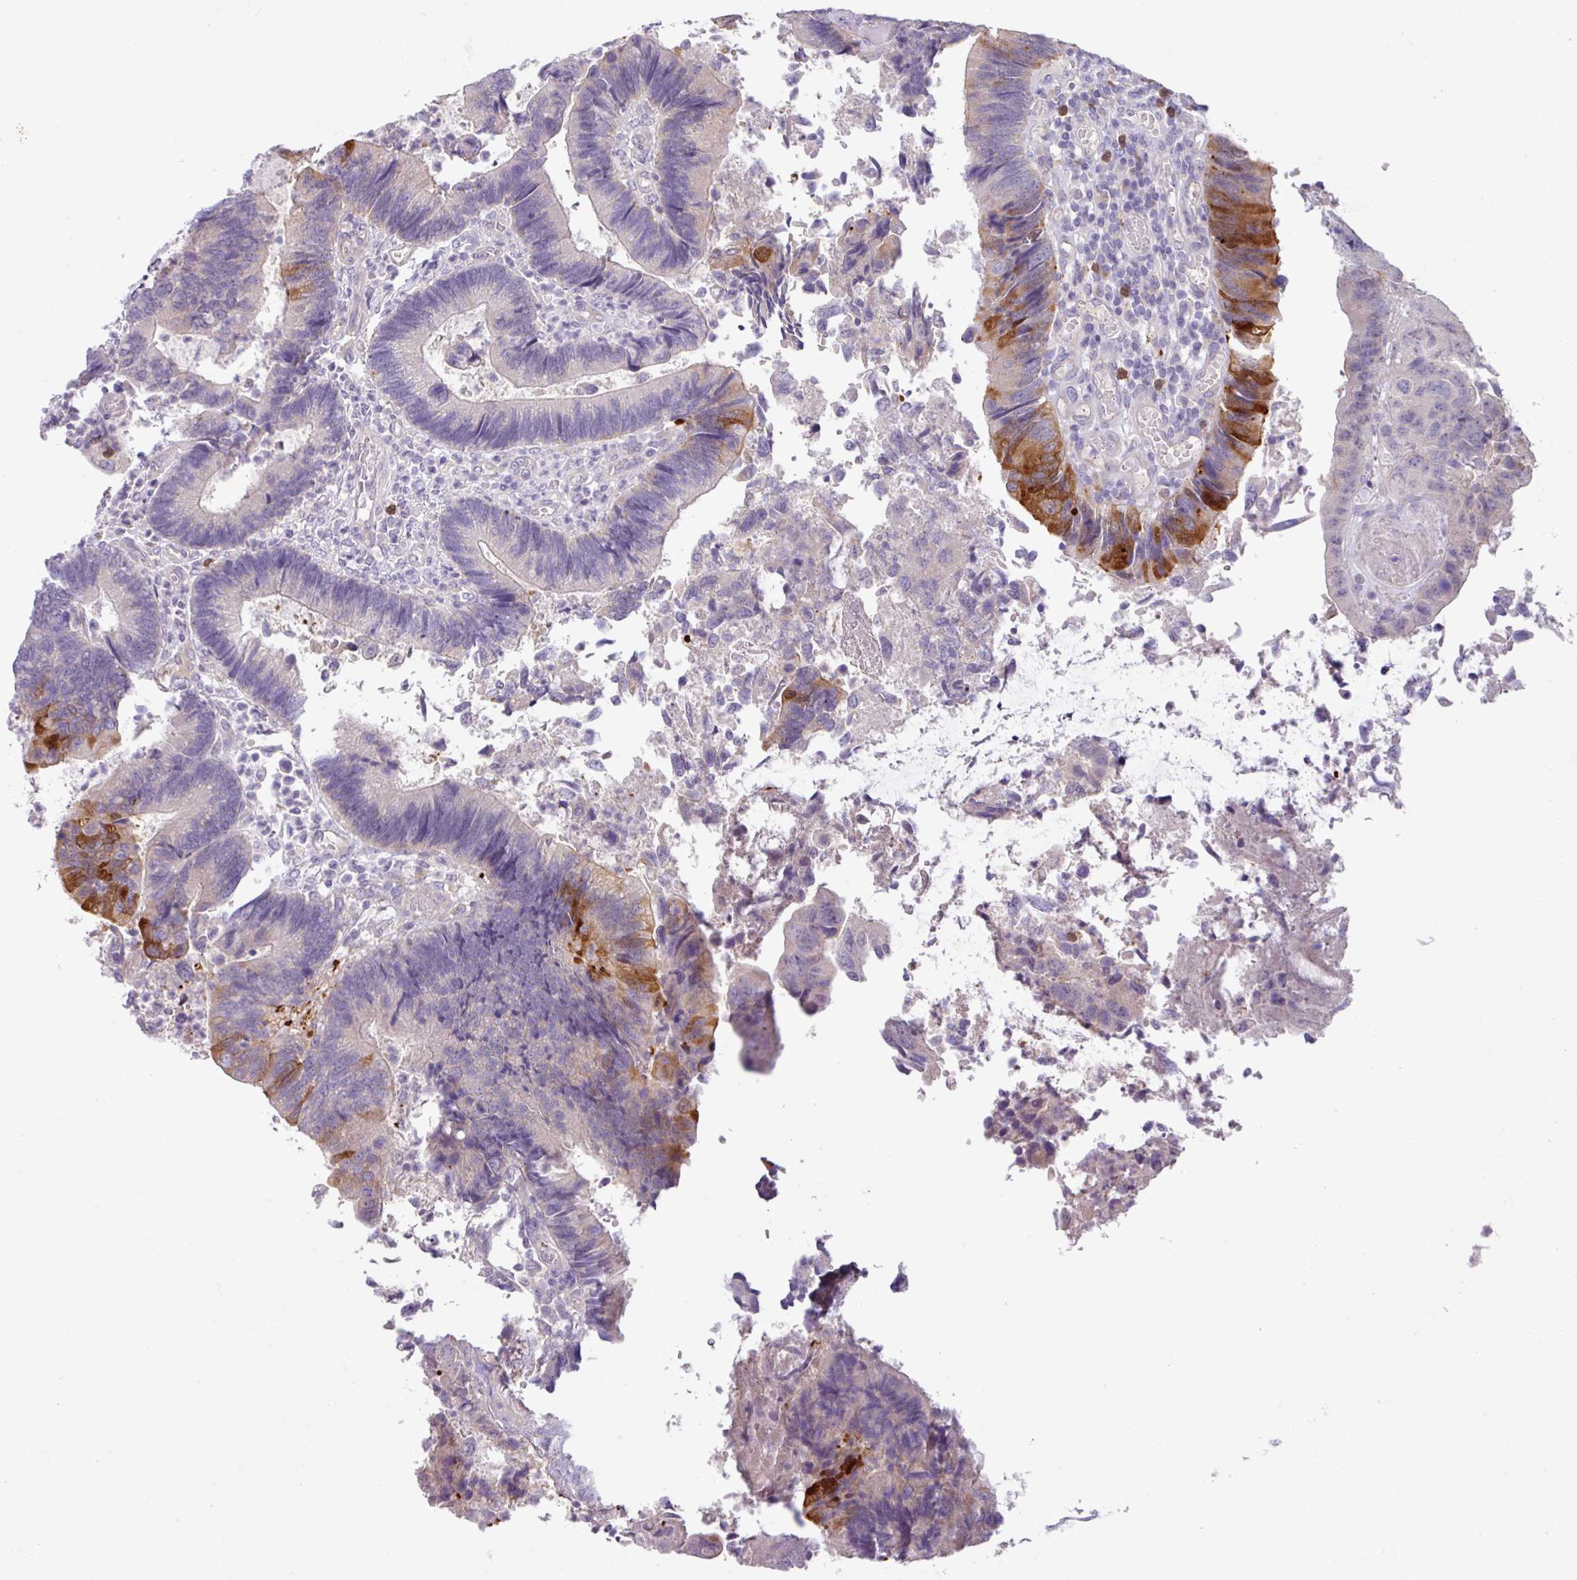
{"staining": {"intensity": "strong", "quantity": "<25%", "location": "cytoplasmic/membranous"}, "tissue": "colorectal cancer", "cell_type": "Tumor cells", "image_type": "cancer", "snomed": [{"axis": "morphology", "description": "Adenocarcinoma, NOS"}, {"axis": "topography", "description": "Colon"}], "caption": "Immunohistochemical staining of adenocarcinoma (colorectal) exhibits medium levels of strong cytoplasmic/membranous protein positivity in approximately <25% of tumor cells.", "gene": "ZNF524", "patient": {"sex": "female", "age": 67}}